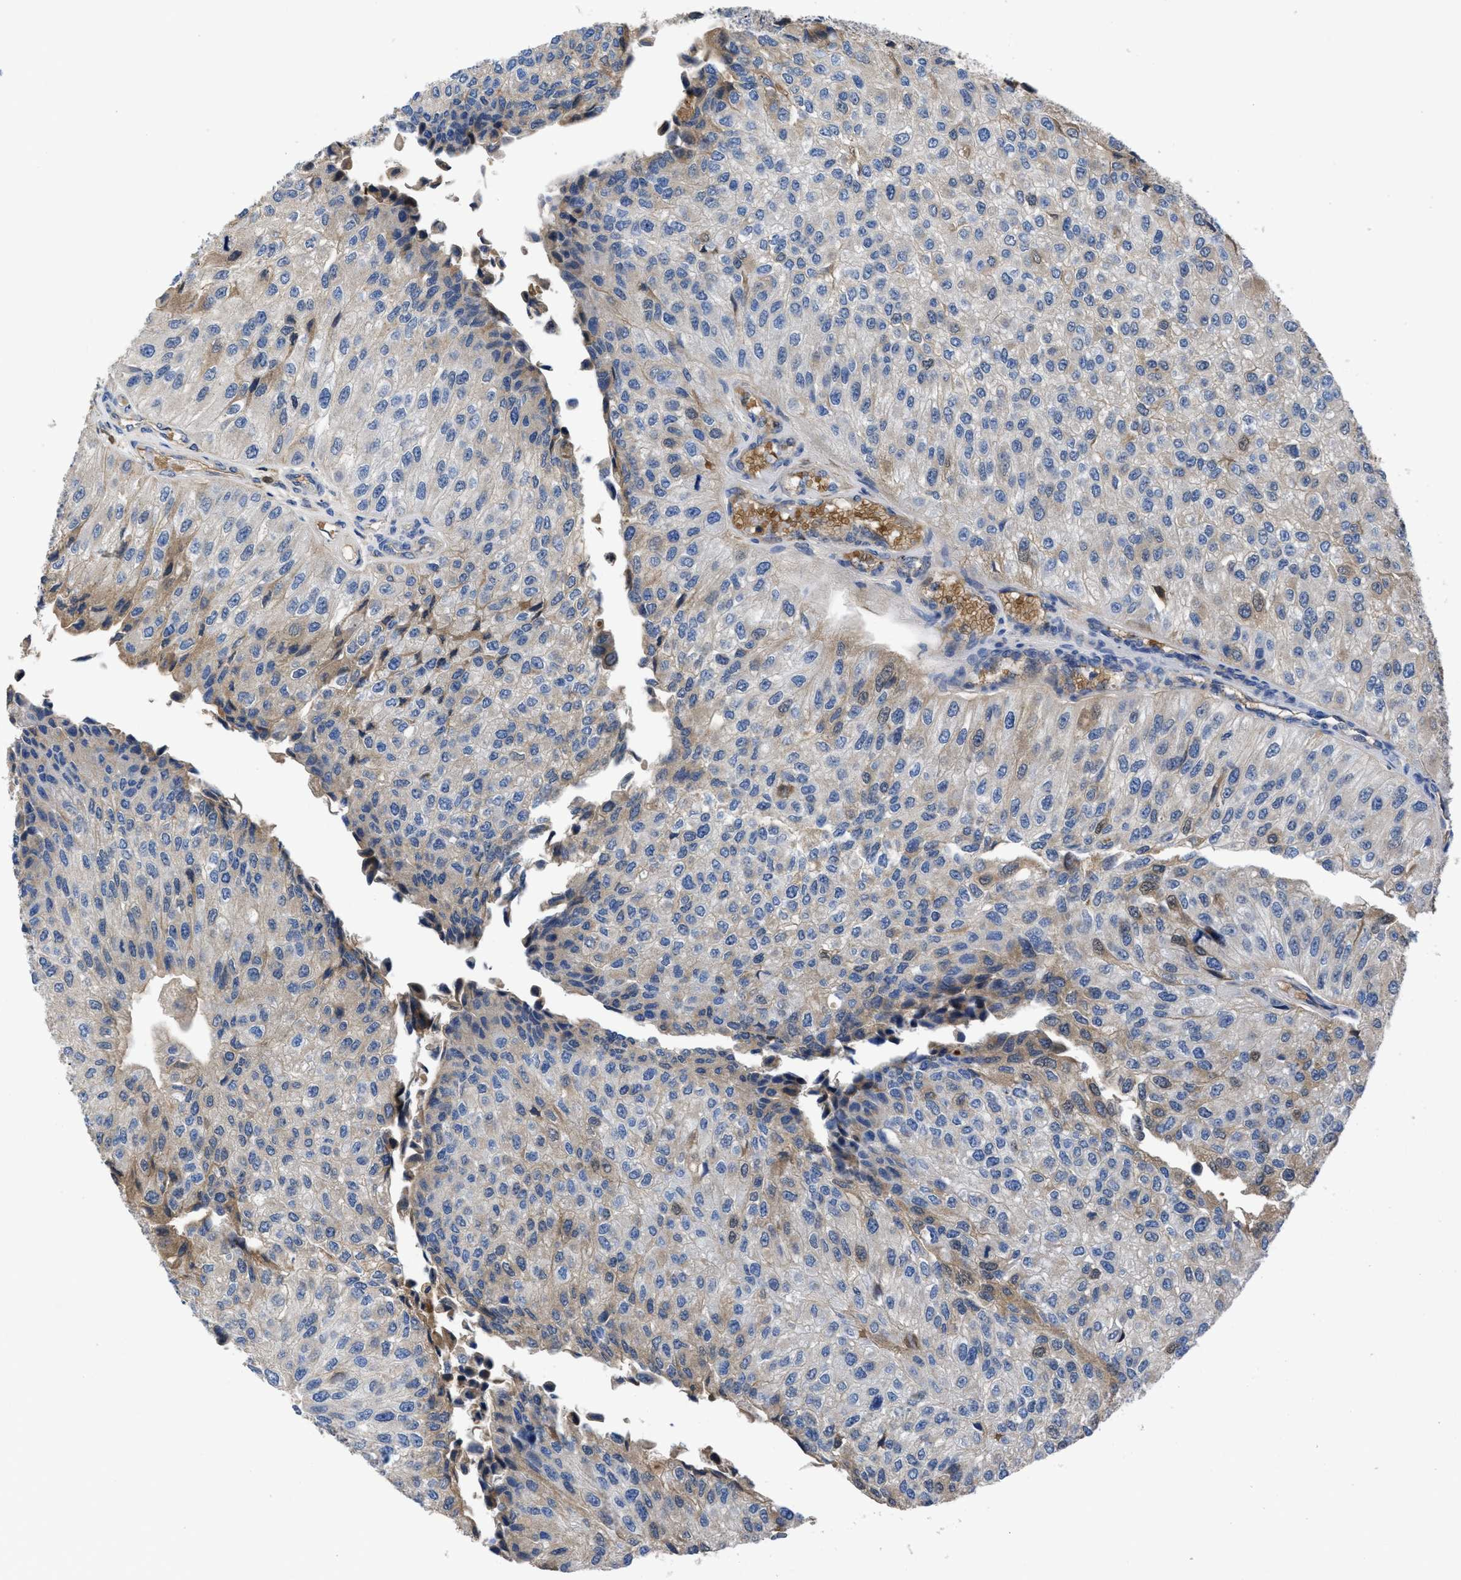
{"staining": {"intensity": "weak", "quantity": "<25%", "location": "cytoplasmic/membranous"}, "tissue": "urothelial cancer", "cell_type": "Tumor cells", "image_type": "cancer", "snomed": [{"axis": "morphology", "description": "Urothelial carcinoma, High grade"}, {"axis": "topography", "description": "Kidney"}, {"axis": "topography", "description": "Urinary bladder"}], "caption": "DAB immunohistochemical staining of human urothelial cancer shows no significant positivity in tumor cells.", "gene": "SERPINA6", "patient": {"sex": "male", "age": 77}}